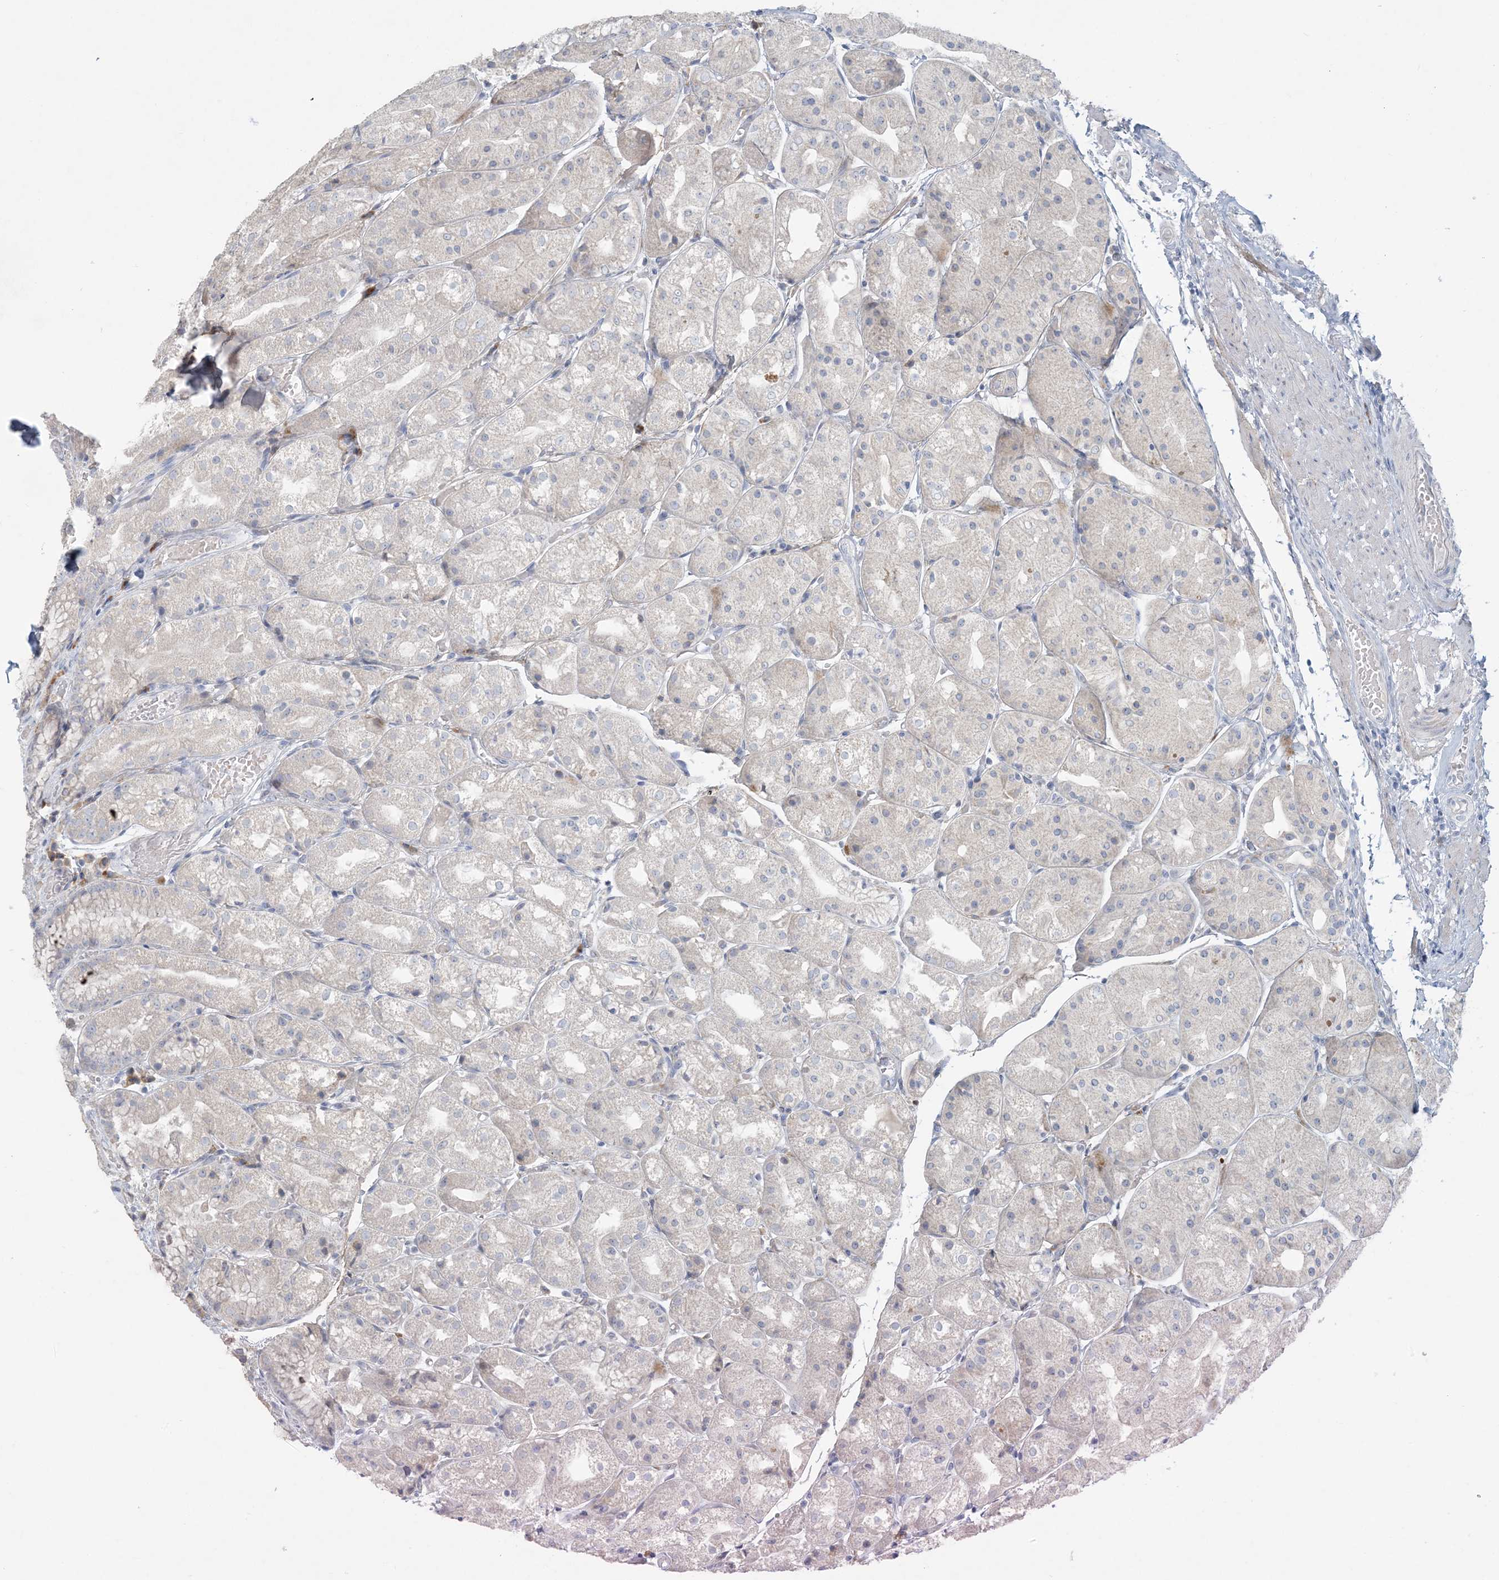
{"staining": {"intensity": "negative", "quantity": "none", "location": "none"}, "tissue": "stomach", "cell_type": "Glandular cells", "image_type": "normal", "snomed": [{"axis": "morphology", "description": "Normal tissue, NOS"}, {"axis": "topography", "description": "Stomach, upper"}], "caption": "The immunohistochemistry (IHC) image has no significant expression in glandular cells of stomach. (DAB IHC, high magnification).", "gene": "ZNF385D", "patient": {"sex": "male", "age": 72}}